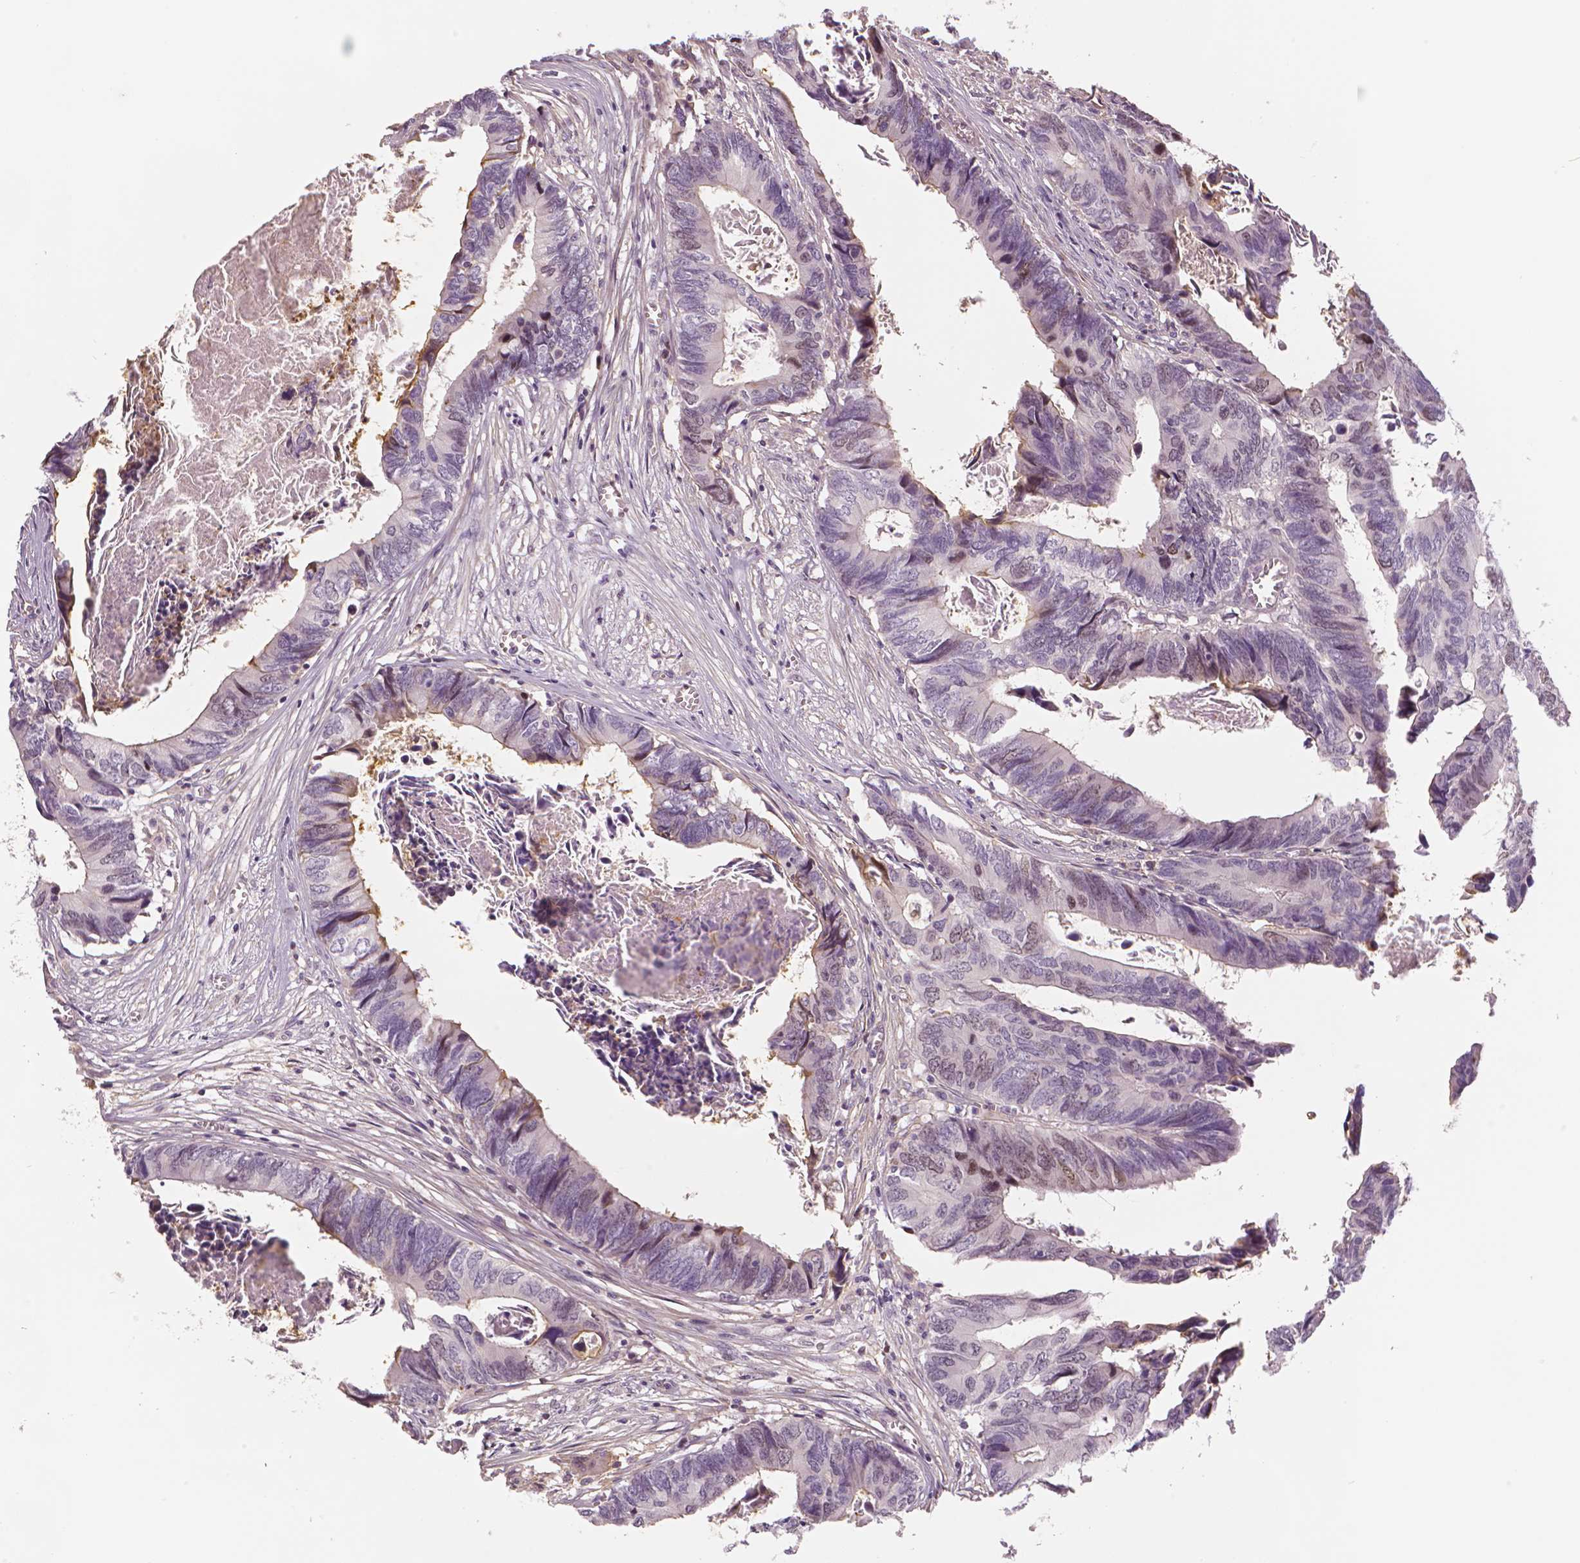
{"staining": {"intensity": "moderate", "quantity": "<25%", "location": "nuclear"}, "tissue": "colorectal cancer", "cell_type": "Tumor cells", "image_type": "cancer", "snomed": [{"axis": "morphology", "description": "Adenocarcinoma, NOS"}, {"axis": "topography", "description": "Colon"}], "caption": "Colorectal cancer (adenocarcinoma) tissue exhibits moderate nuclear staining in about <25% of tumor cells (DAB IHC with brightfield microscopy, high magnification).", "gene": "MKI67", "patient": {"sex": "female", "age": 82}}